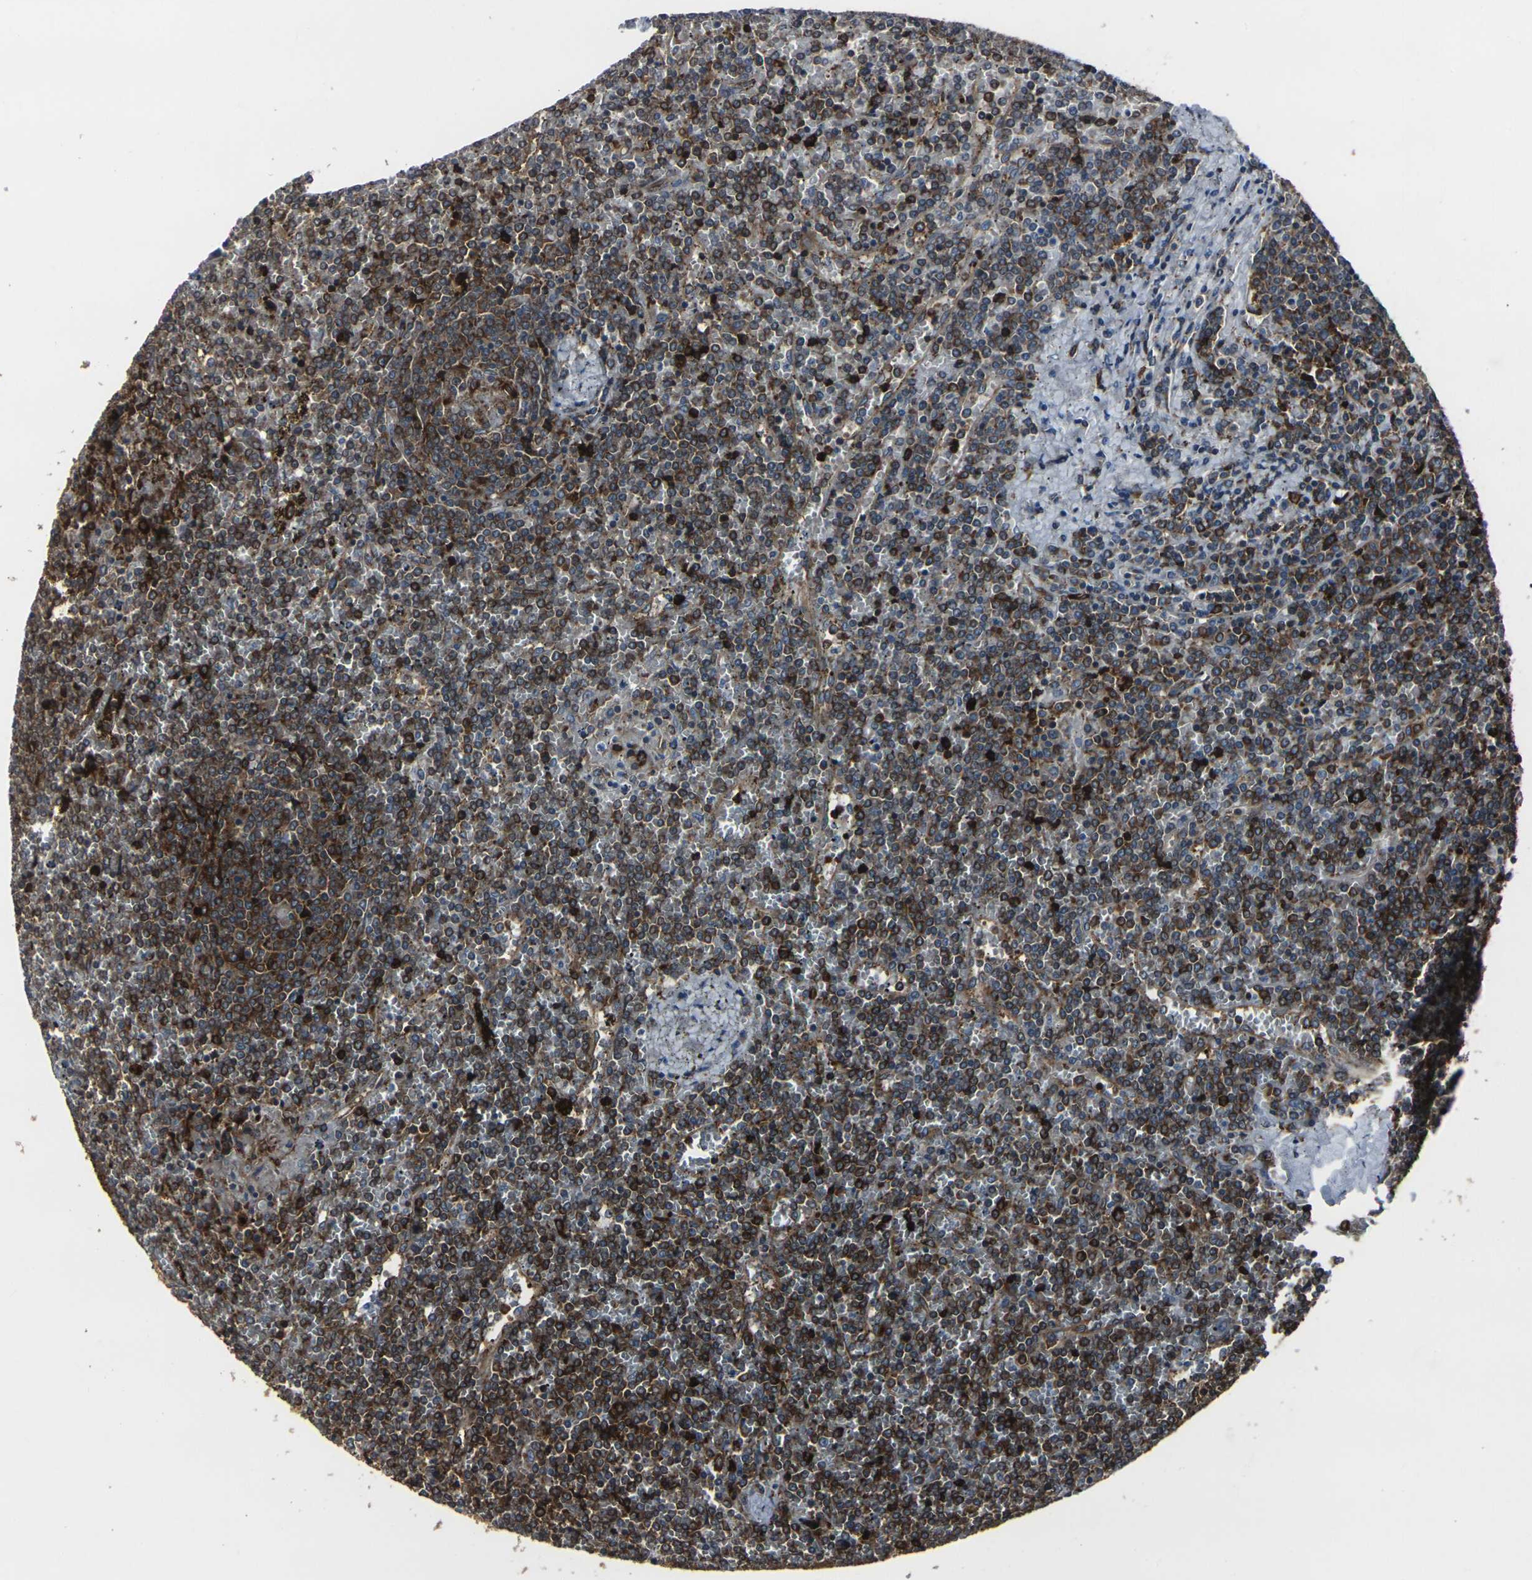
{"staining": {"intensity": "strong", "quantity": "25%-75%", "location": "cytoplasmic/membranous"}, "tissue": "lymphoma", "cell_type": "Tumor cells", "image_type": "cancer", "snomed": [{"axis": "morphology", "description": "Malignant lymphoma, non-Hodgkin's type, Low grade"}, {"axis": "topography", "description": "Spleen"}], "caption": "A micrograph showing strong cytoplasmic/membranous positivity in approximately 25%-75% of tumor cells in lymphoma, as visualized by brown immunohistochemical staining.", "gene": "MARCHF2", "patient": {"sex": "female", "age": 19}}